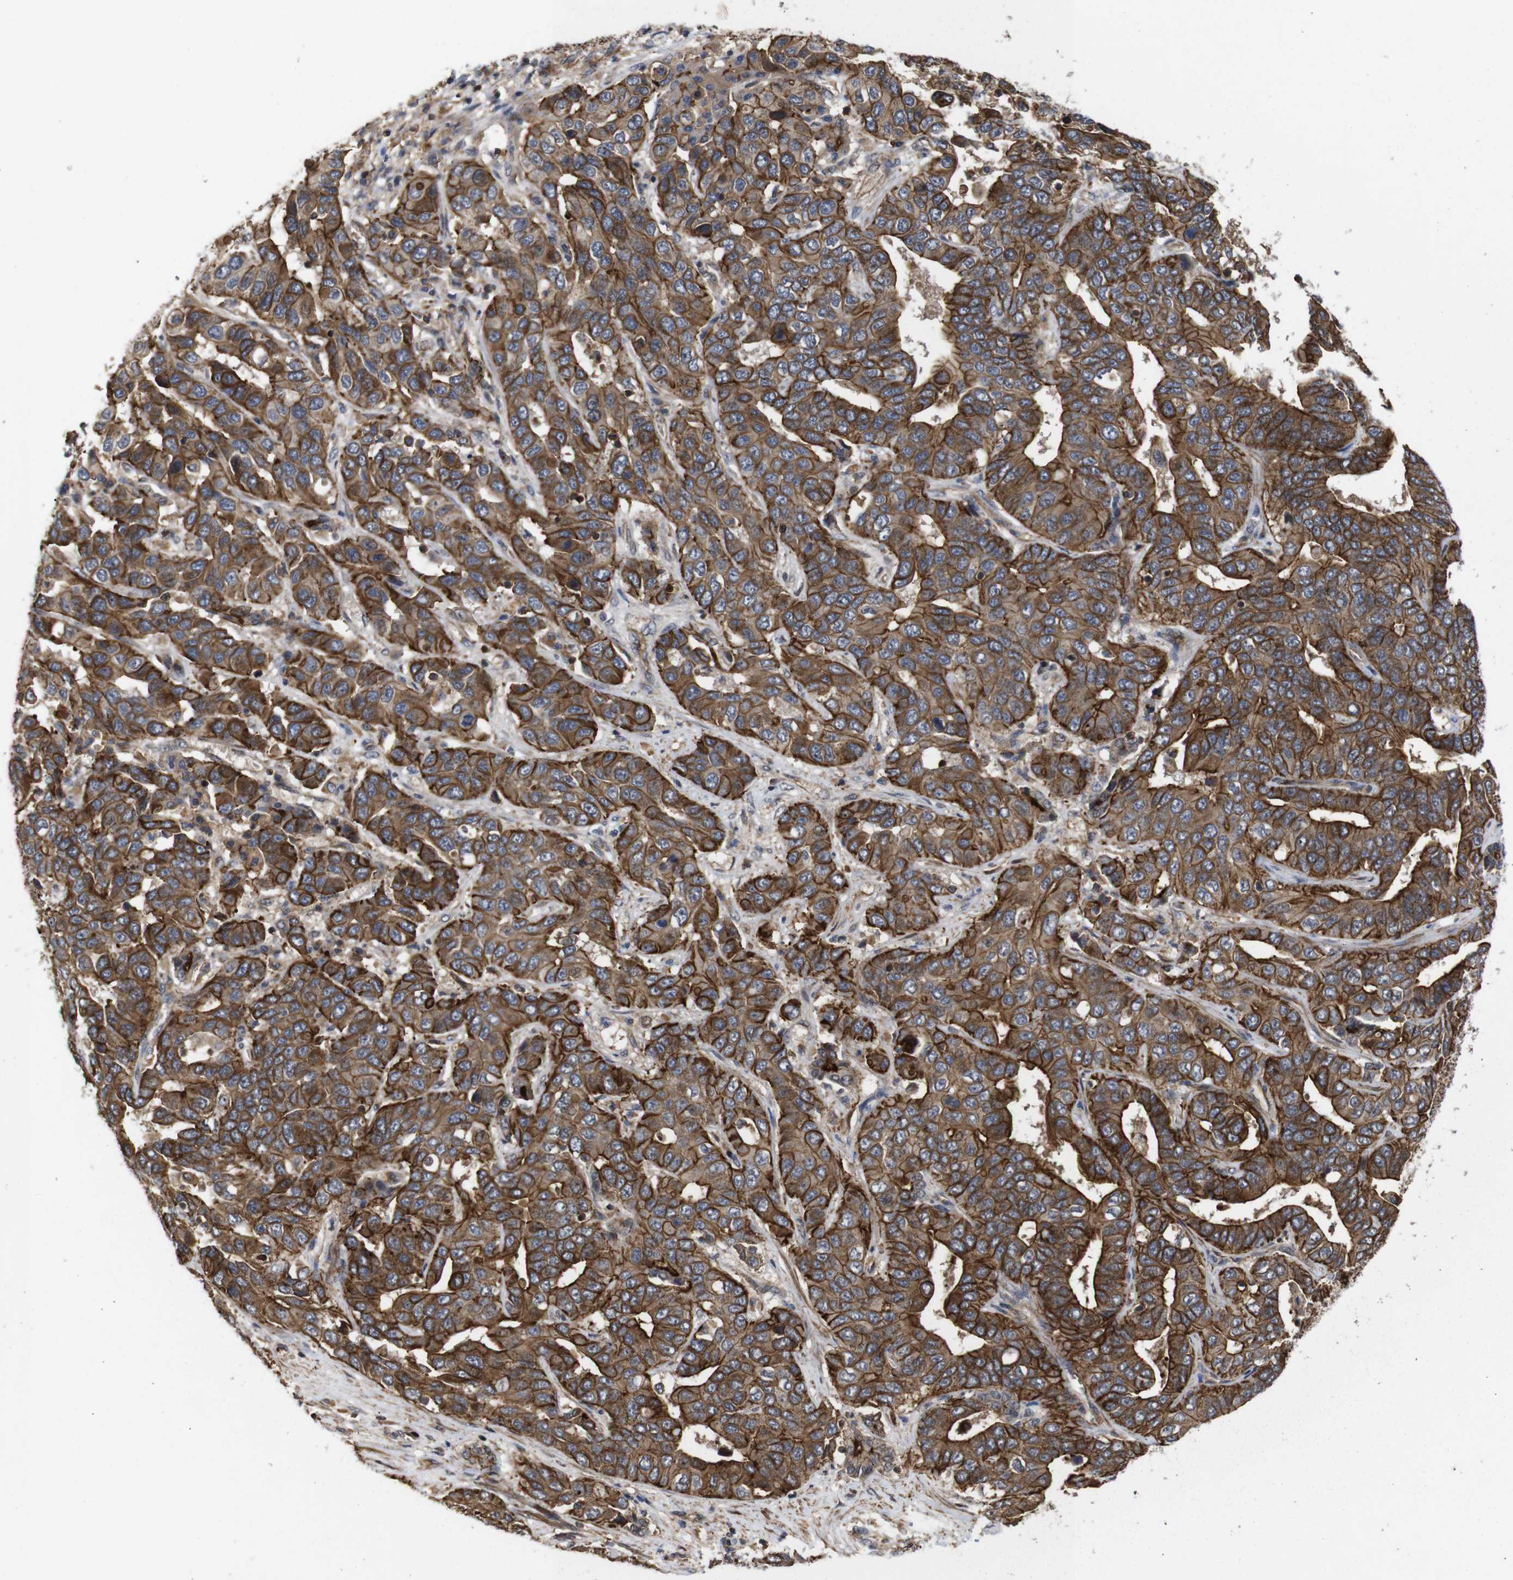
{"staining": {"intensity": "strong", "quantity": ">75%", "location": "cytoplasmic/membranous"}, "tissue": "liver cancer", "cell_type": "Tumor cells", "image_type": "cancer", "snomed": [{"axis": "morphology", "description": "Cholangiocarcinoma"}, {"axis": "topography", "description": "Liver"}], "caption": "The histopathology image shows staining of liver cholangiocarcinoma, revealing strong cytoplasmic/membranous protein staining (brown color) within tumor cells. Nuclei are stained in blue.", "gene": "NANOS1", "patient": {"sex": "female", "age": 52}}